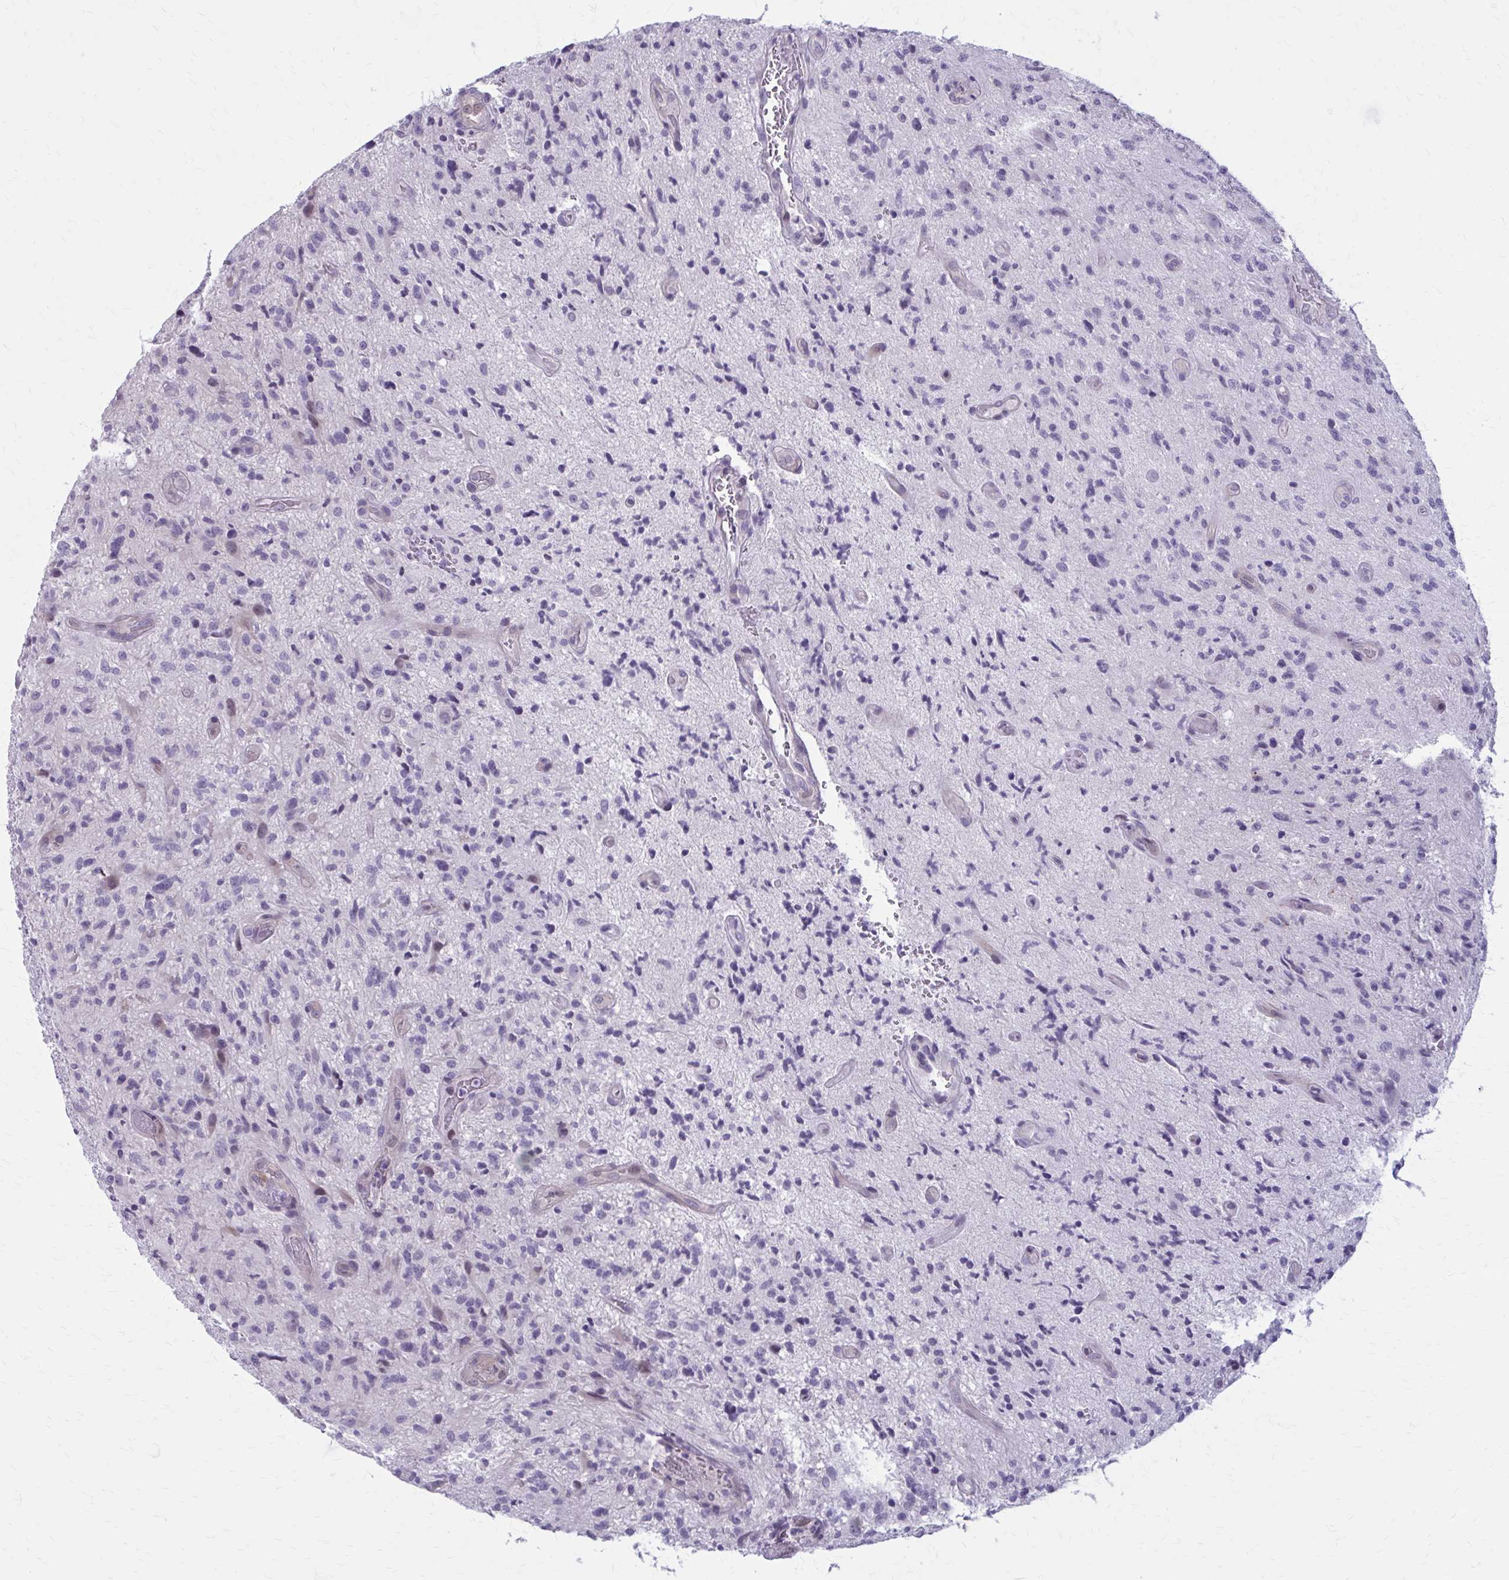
{"staining": {"intensity": "negative", "quantity": "none", "location": "none"}, "tissue": "glioma", "cell_type": "Tumor cells", "image_type": "cancer", "snomed": [{"axis": "morphology", "description": "Glioma, malignant, High grade"}, {"axis": "topography", "description": "Brain"}], "caption": "An immunohistochemistry (IHC) histopathology image of glioma is shown. There is no staining in tumor cells of glioma.", "gene": "CASQ2", "patient": {"sex": "male", "age": 67}}